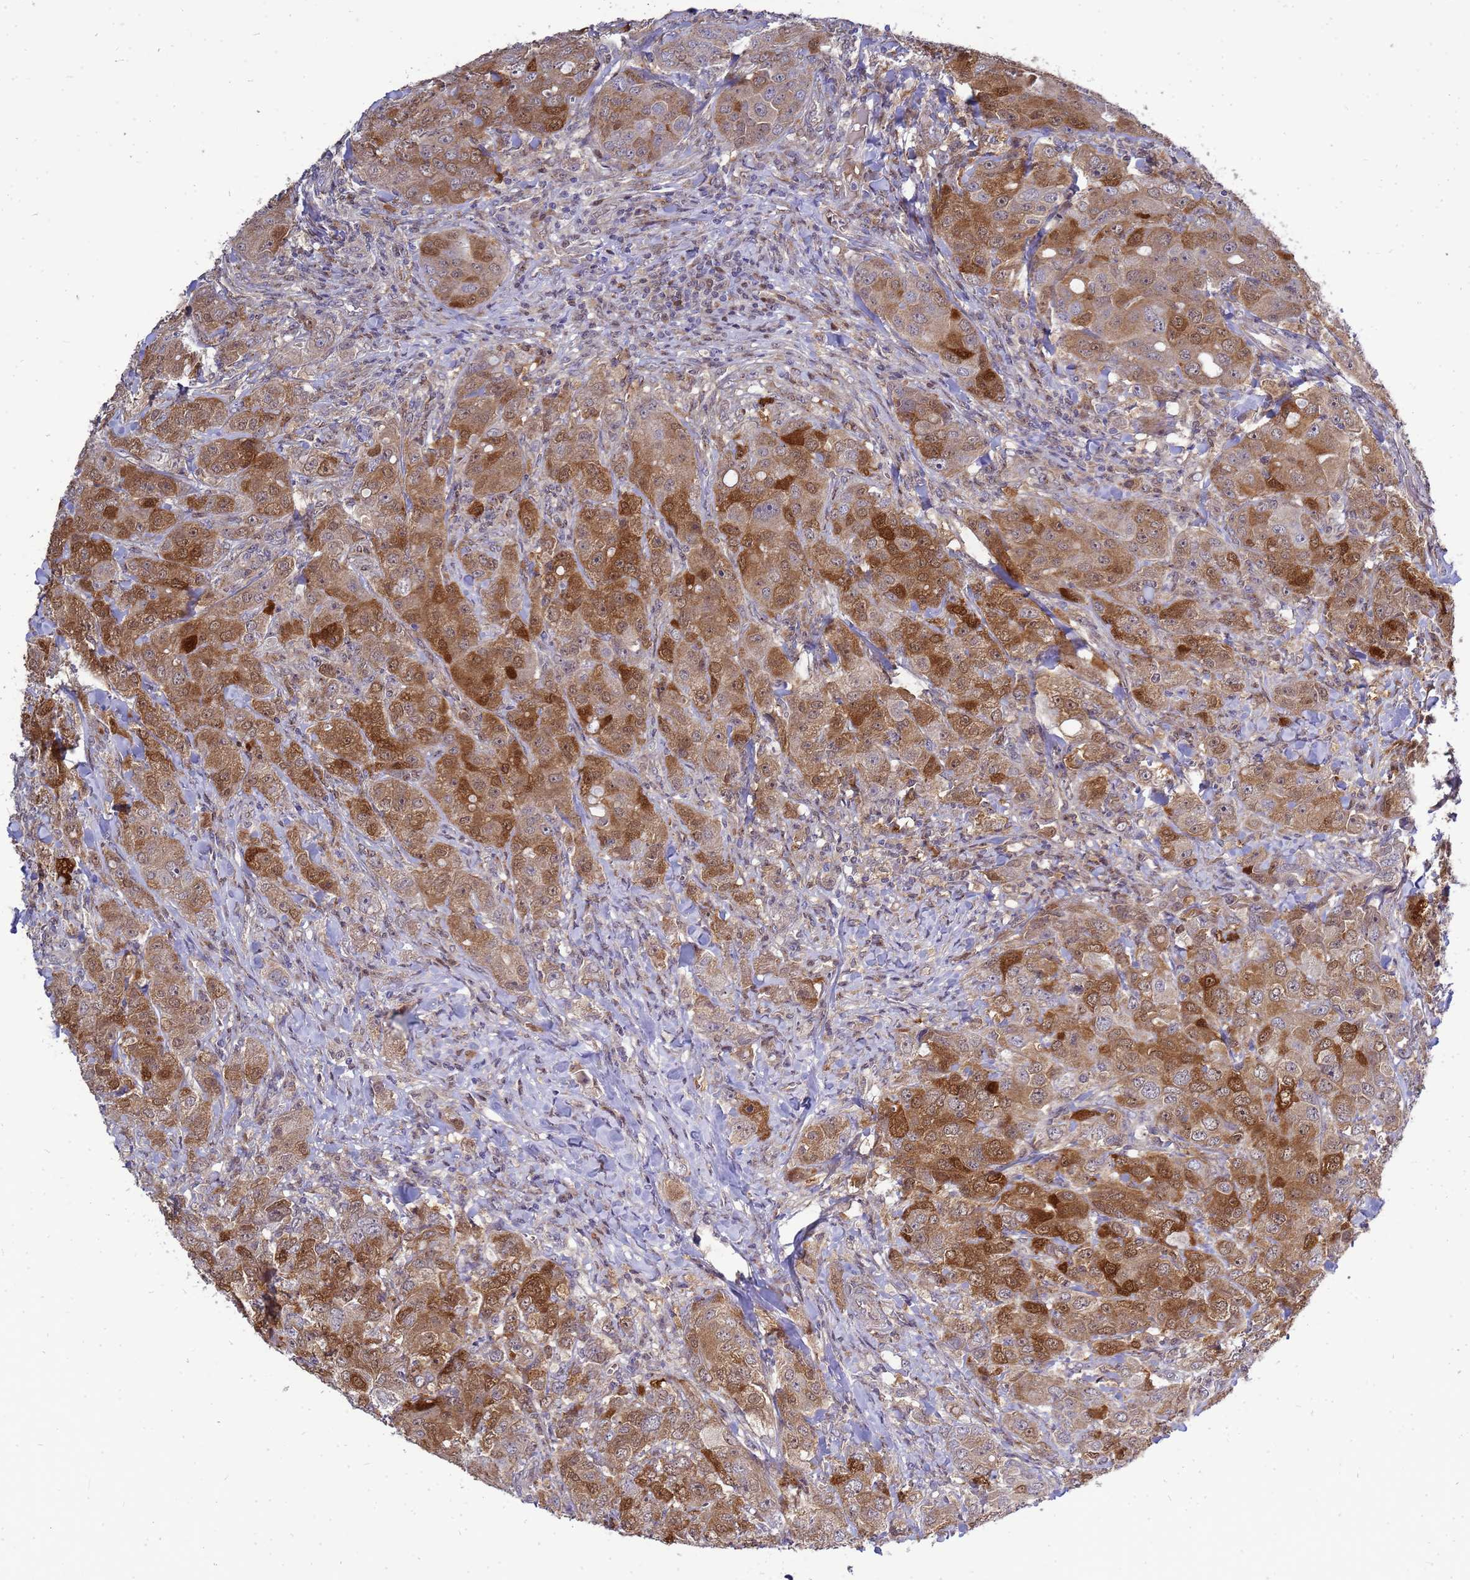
{"staining": {"intensity": "strong", "quantity": ">75%", "location": "cytoplasmic/membranous,nuclear"}, "tissue": "breast cancer", "cell_type": "Tumor cells", "image_type": "cancer", "snomed": [{"axis": "morphology", "description": "Duct carcinoma"}, {"axis": "topography", "description": "Breast"}], "caption": "High-power microscopy captured an immunohistochemistry photomicrograph of breast cancer, revealing strong cytoplasmic/membranous and nuclear staining in about >75% of tumor cells. (DAB (3,3'-diaminobenzidine) = brown stain, brightfield microscopy at high magnification).", "gene": "EIF4EBP3", "patient": {"sex": "female", "age": 43}}